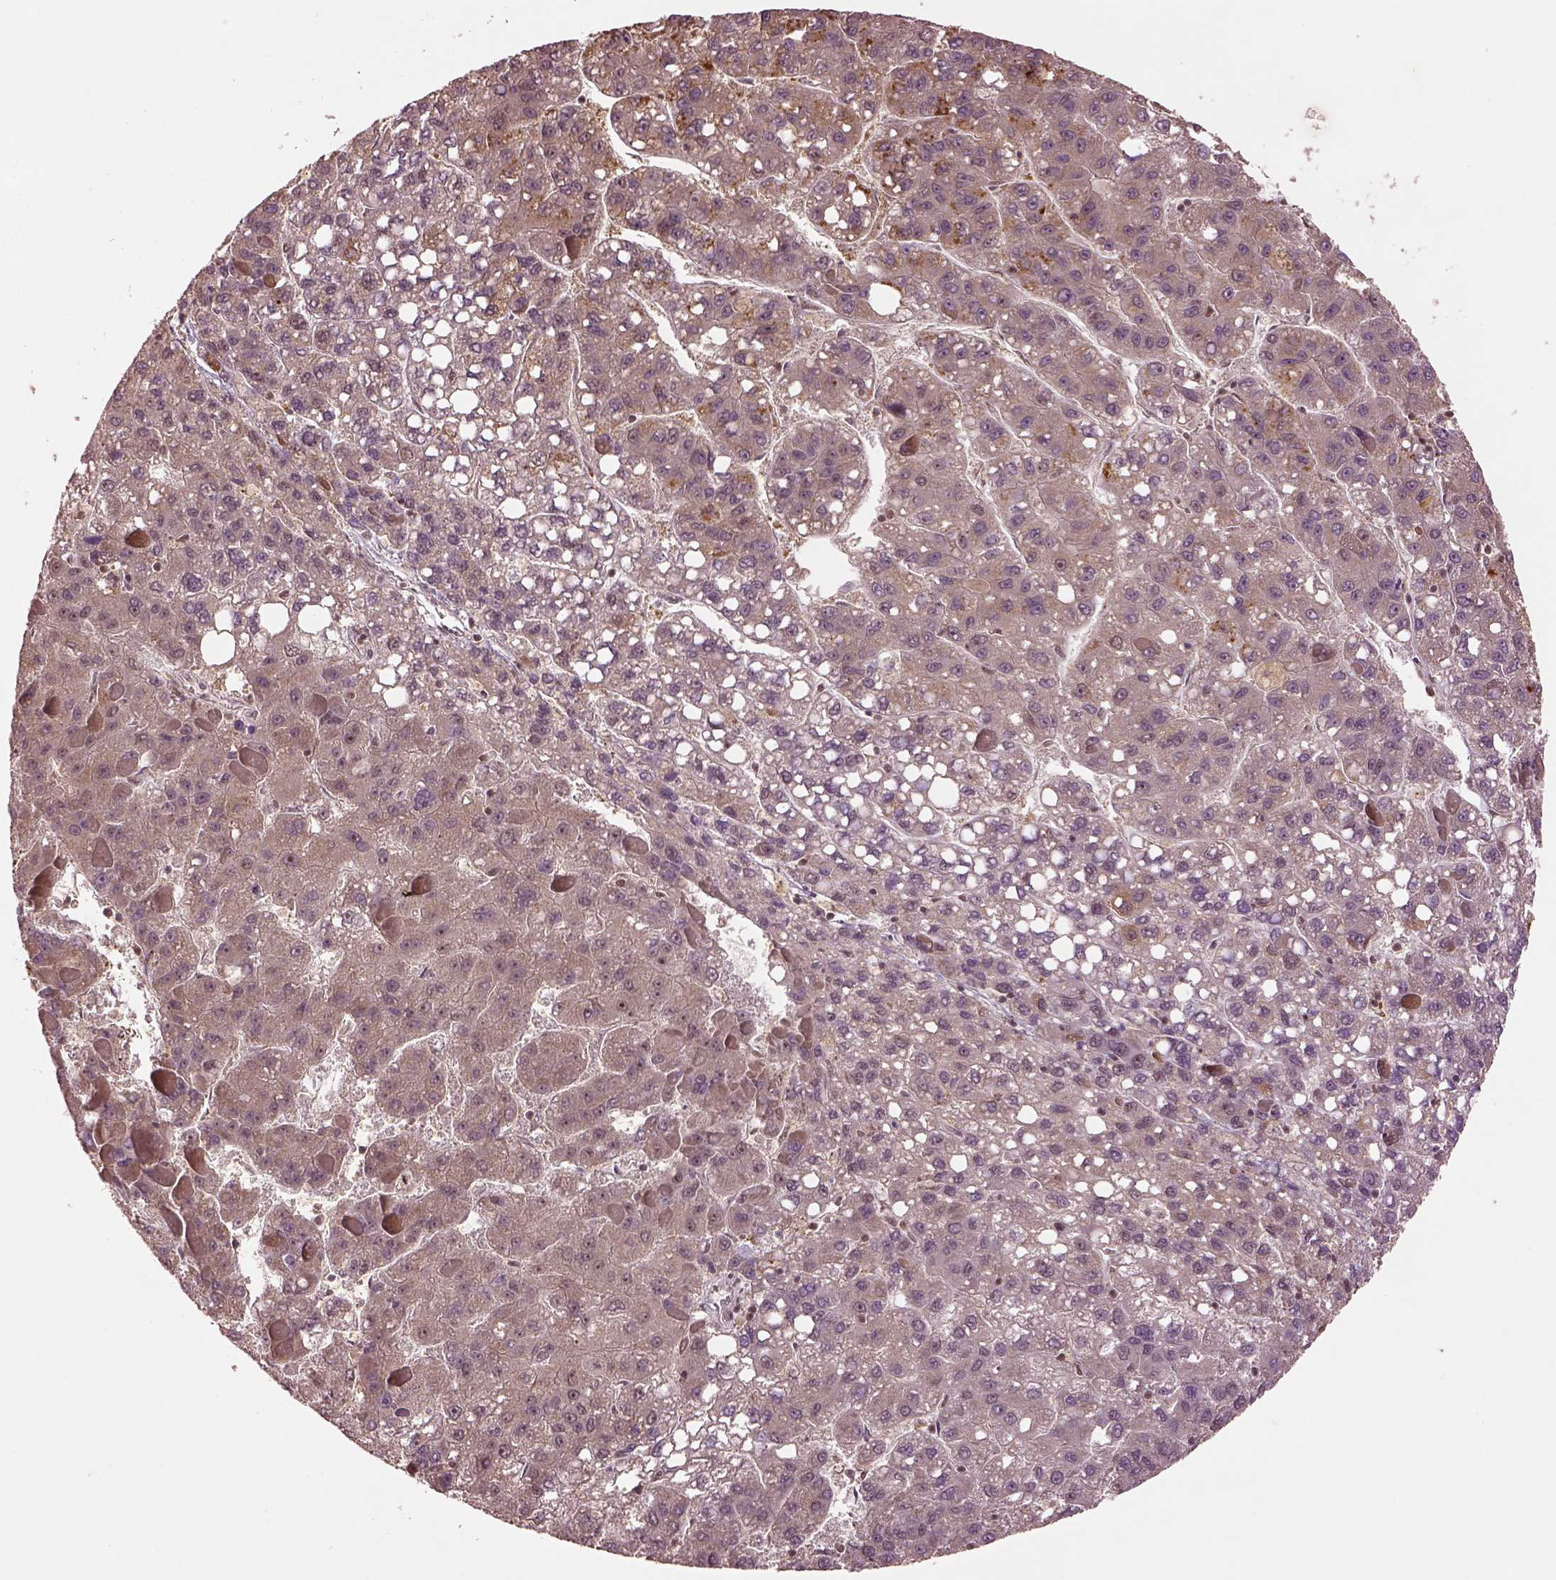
{"staining": {"intensity": "negative", "quantity": "none", "location": "none"}, "tissue": "liver cancer", "cell_type": "Tumor cells", "image_type": "cancer", "snomed": [{"axis": "morphology", "description": "Carcinoma, Hepatocellular, NOS"}, {"axis": "topography", "description": "Liver"}], "caption": "Liver cancer (hepatocellular carcinoma) was stained to show a protein in brown. There is no significant expression in tumor cells. (Stains: DAB (3,3'-diaminobenzidine) IHC with hematoxylin counter stain, Microscopy: brightfield microscopy at high magnification).", "gene": "BRD9", "patient": {"sex": "female", "age": 82}}